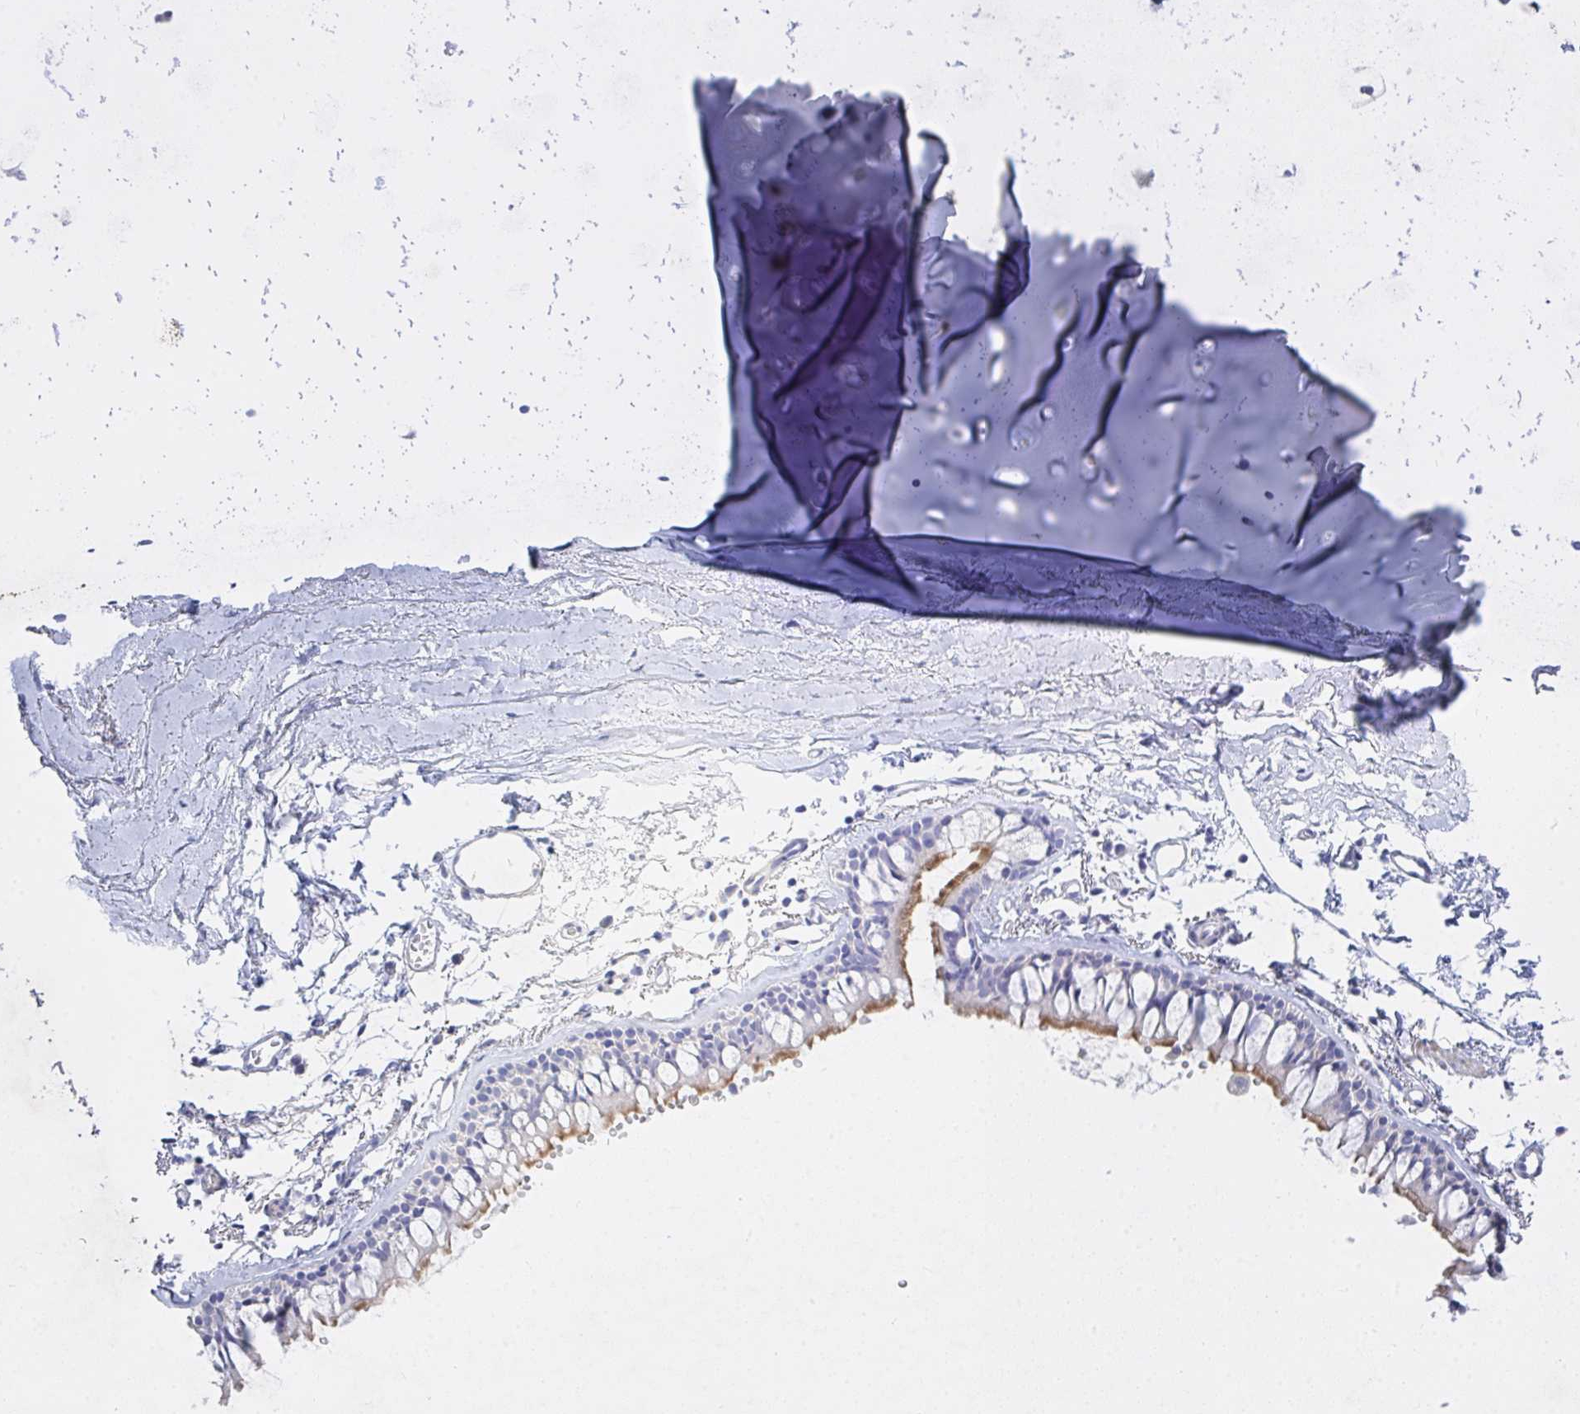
{"staining": {"intensity": "moderate", "quantity": "25%-75%", "location": "cytoplasmic/membranous"}, "tissue": "bronchus", "cell_type": "Respiratory epithelial cells", "image_type": "normal", "snomed": [{"axis": "morphology", "description": "Normal tissue, NOS"}, {"axis": "topography", "description": "Cartilage tissue"}, {"axis": "topography", "description": "Bronchus"}, {"axis": "topography", "description": "Peripheral nerve tissue"}], "caption": "Respiratory epithelial cells display medium levels of moderate cytoplasmic/membranous expression in about 25%-75% of cells in normal human bronchus. (DAB (3,3'-diaminobenzidine) IHC with brightfield microscopy, high magnification).", "gene": "ZNF561", "patient": {"sex": "female", "age": 59}}